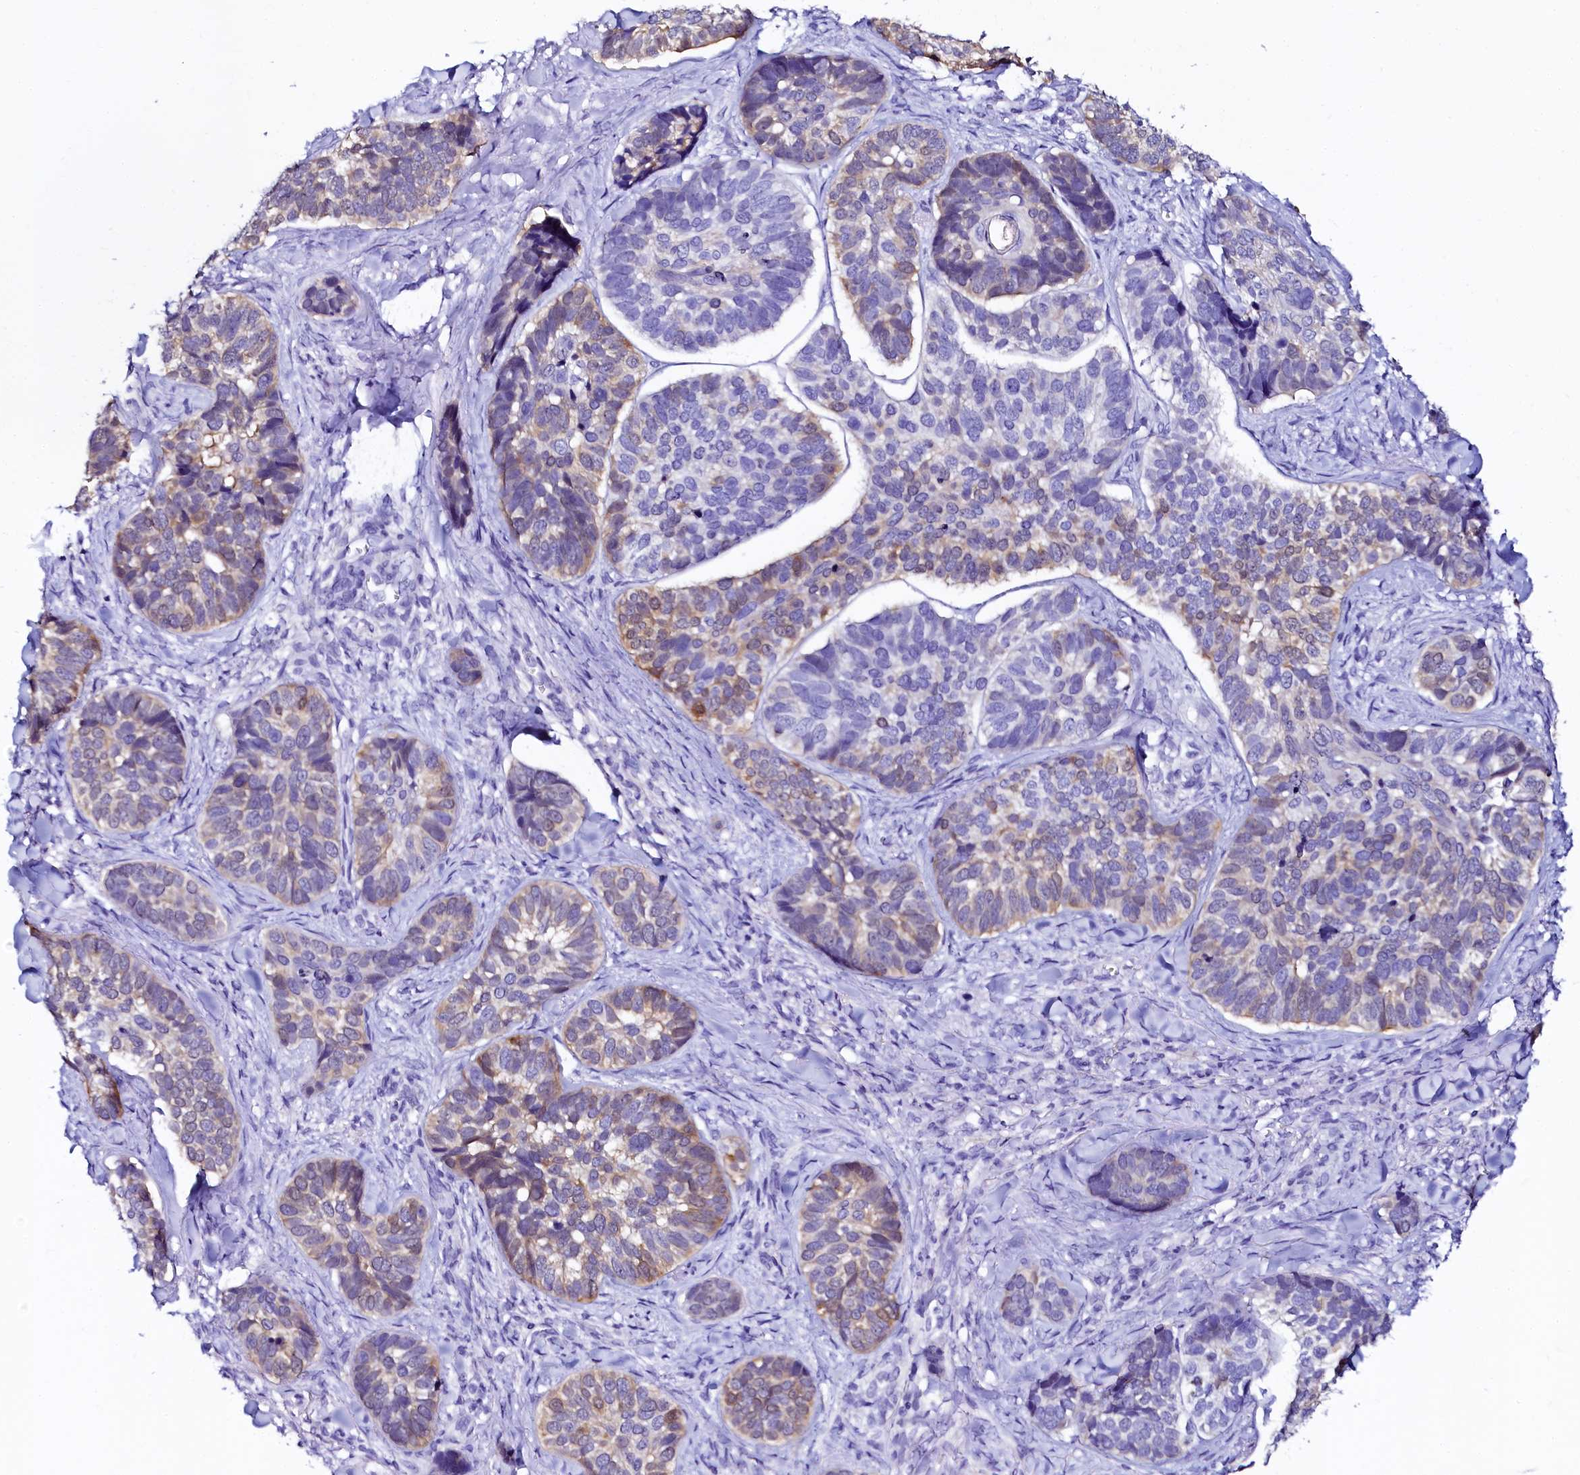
{"staining": {"intensity": "moderate", "quantity": "<25%", "location": "cytoplasmic/membranous"}, "tissue": "skin cancer", "cell_type": "Tumor cells", "image_type": "cancer", "snomed": [{"axis": "morphology", "description": "Basal cell carcinoma"}, {"axis": "topography", "description": "Skin"}], "caption": "Immunohistochemistry (IHC) histopathology image of human skin basal cell carcinoma stained for a protein (brown), which exhibits low levels of moderate cytoplasmic/membranous positivity in approximately <25% of tumor cells.", "gene": "SORD", "patient": {"sex": "male", "age": 62}}